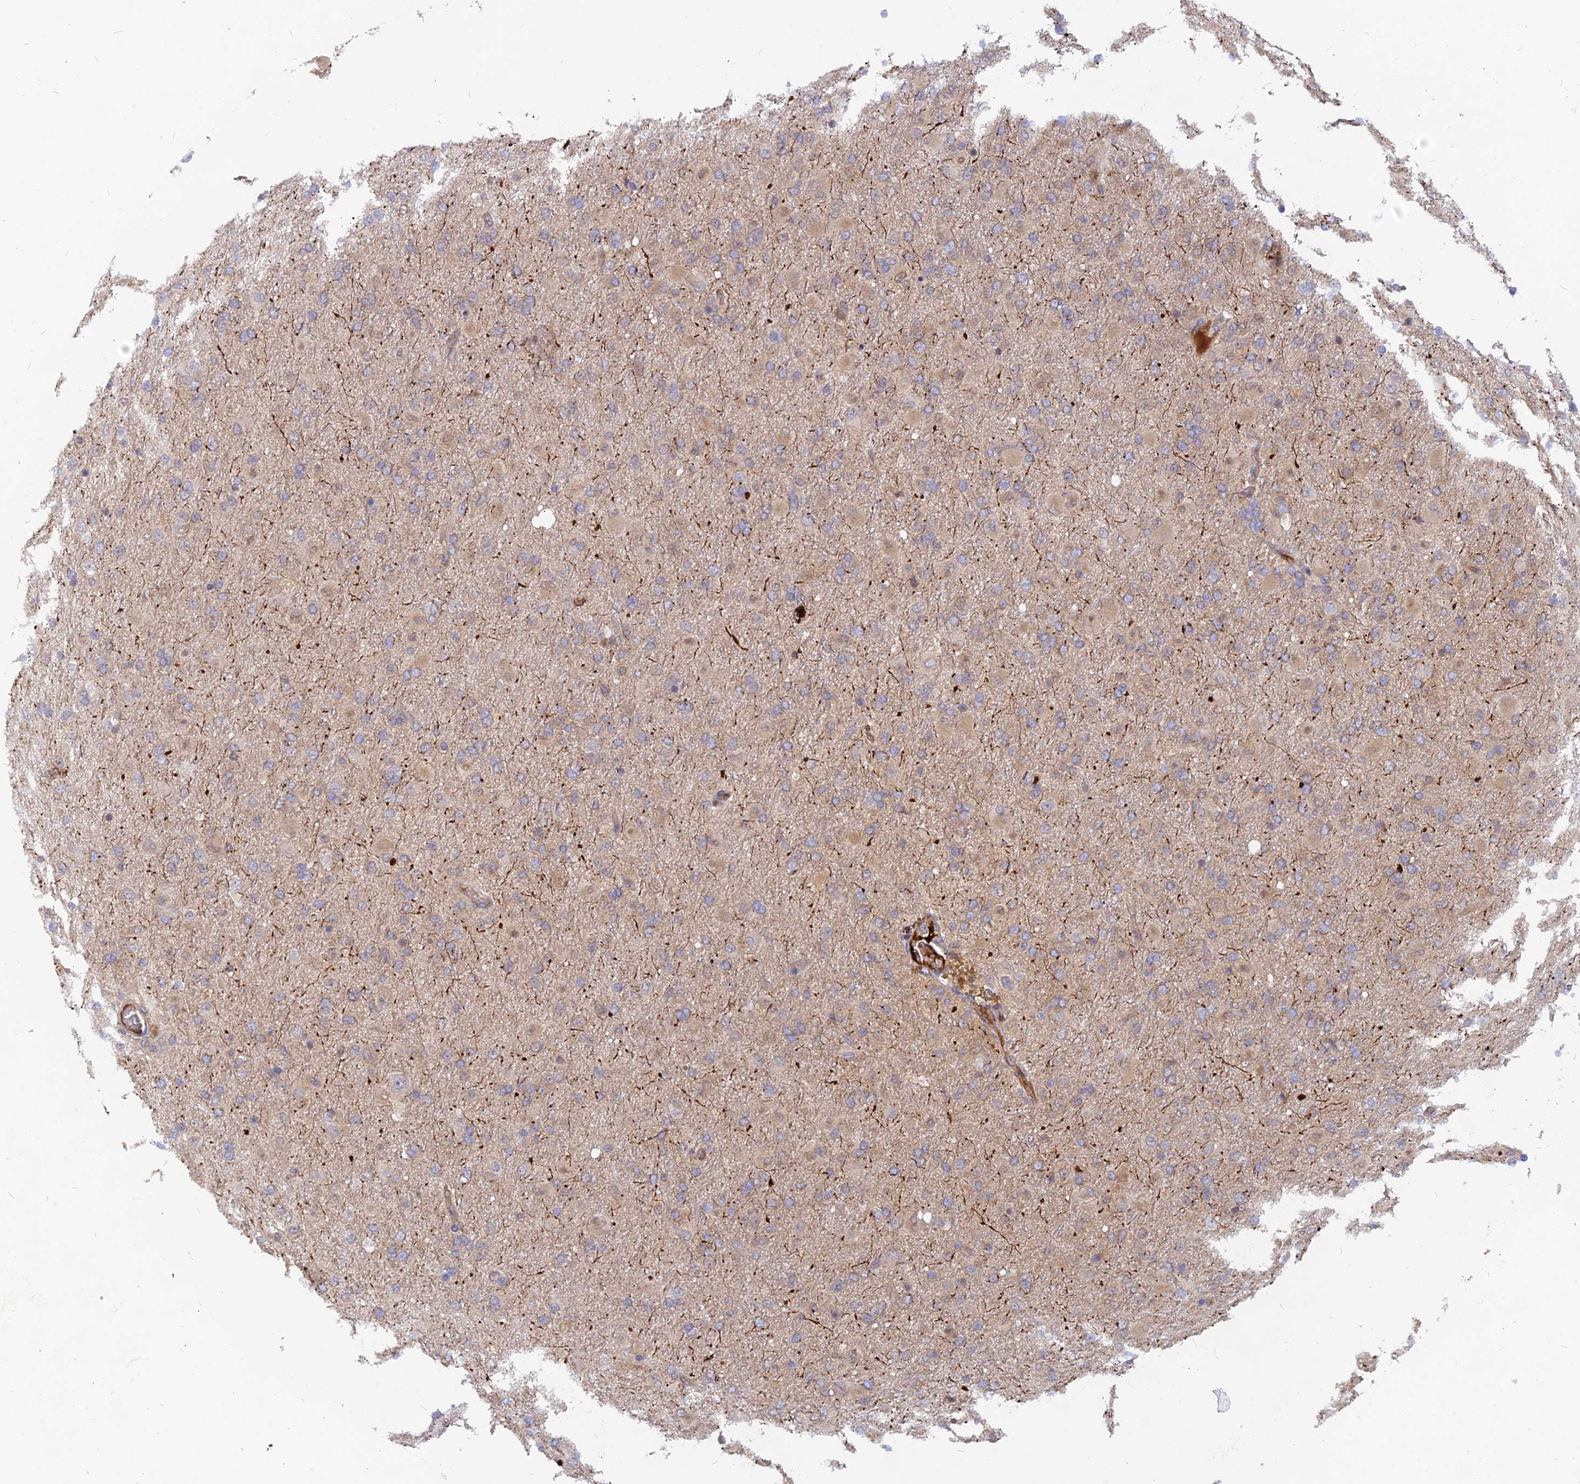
{"staining": {"intensity": "weak", "quantity": "<25%", "location": "cytoplasmic/membranous"}, "tissue": "glioma", "cell_type": "Tumor cells", "image_type": "cancer", "snomed": [{"axis": "morphology", "description": "Glioma, malignant, Low grade"}, {"axis": "topography", "description": "Brain"}], "caption": "DAB immunohistochemical staining of glioma demonstrates no significant positivity in tumor cells. (DAB immunohistochemistry (IHC) visualized using brightfield microscopy, high magnification).", "gene": "ARL2BP", "patient": {"sex": "male", "age": 65}}